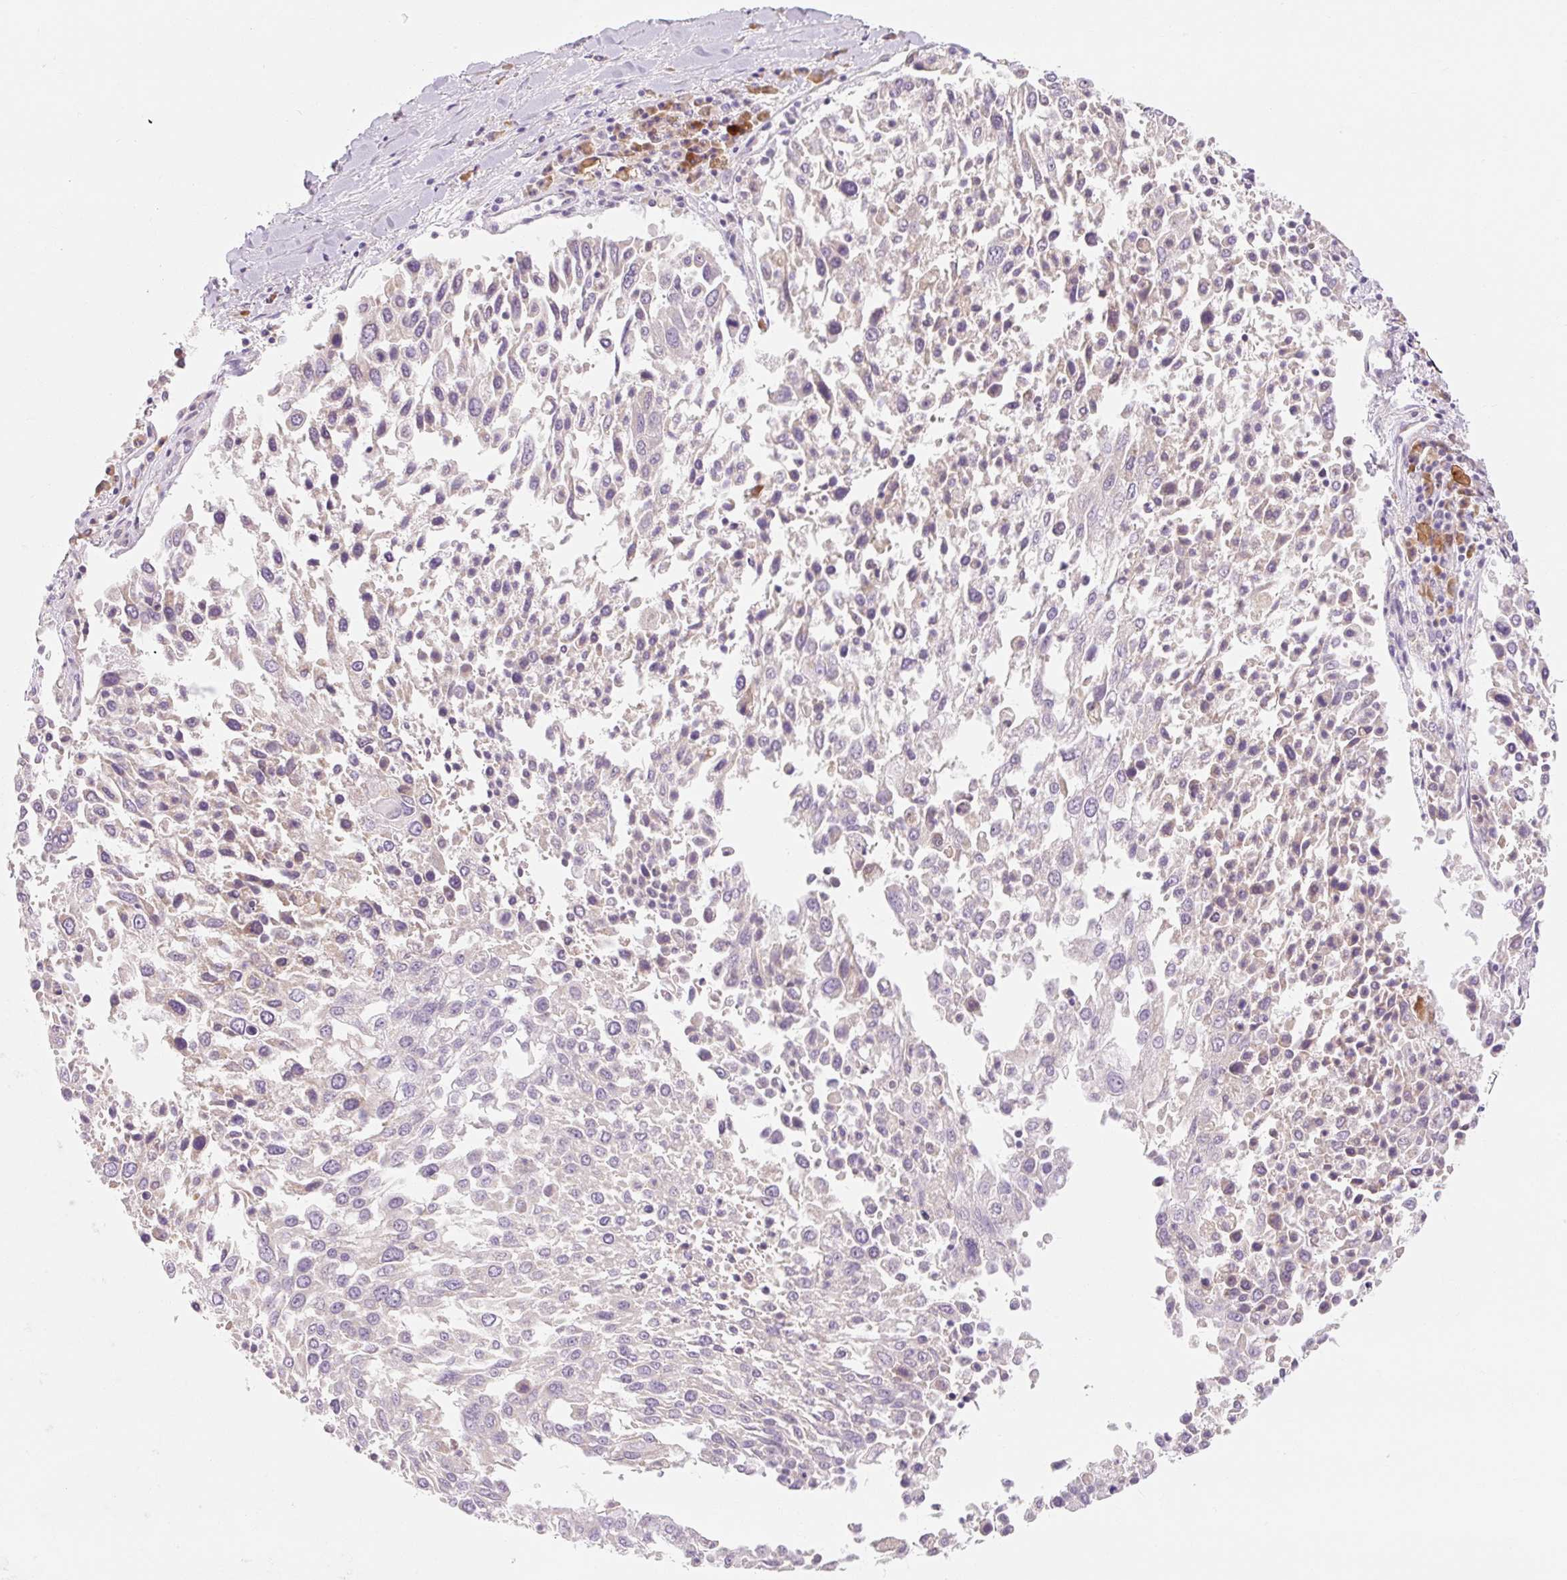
{"staining": {"intensity": "negative", "quantity": "none", "location": "none"}, "tissue": "lung cancer", "cell_type": "Tumor cells", "image_type": "cancer", "snomed": [{"axis": "morphology", "description": "Squamous cell carcinoma, NOS"}, {"axis": "topography", "description": "Lung"}], "caption": "This is a image of IHC staining of lung cancer (squamous cell carcinoma), which shows no staining in tumor cells. The staining is performed using DAB (3,3'-diaminobenzidine) brown chromogen with nuclei counter-stained in using hematoxylin.", "gene": "MYO1D", "patient": {"sex": "male", "age": 65}}